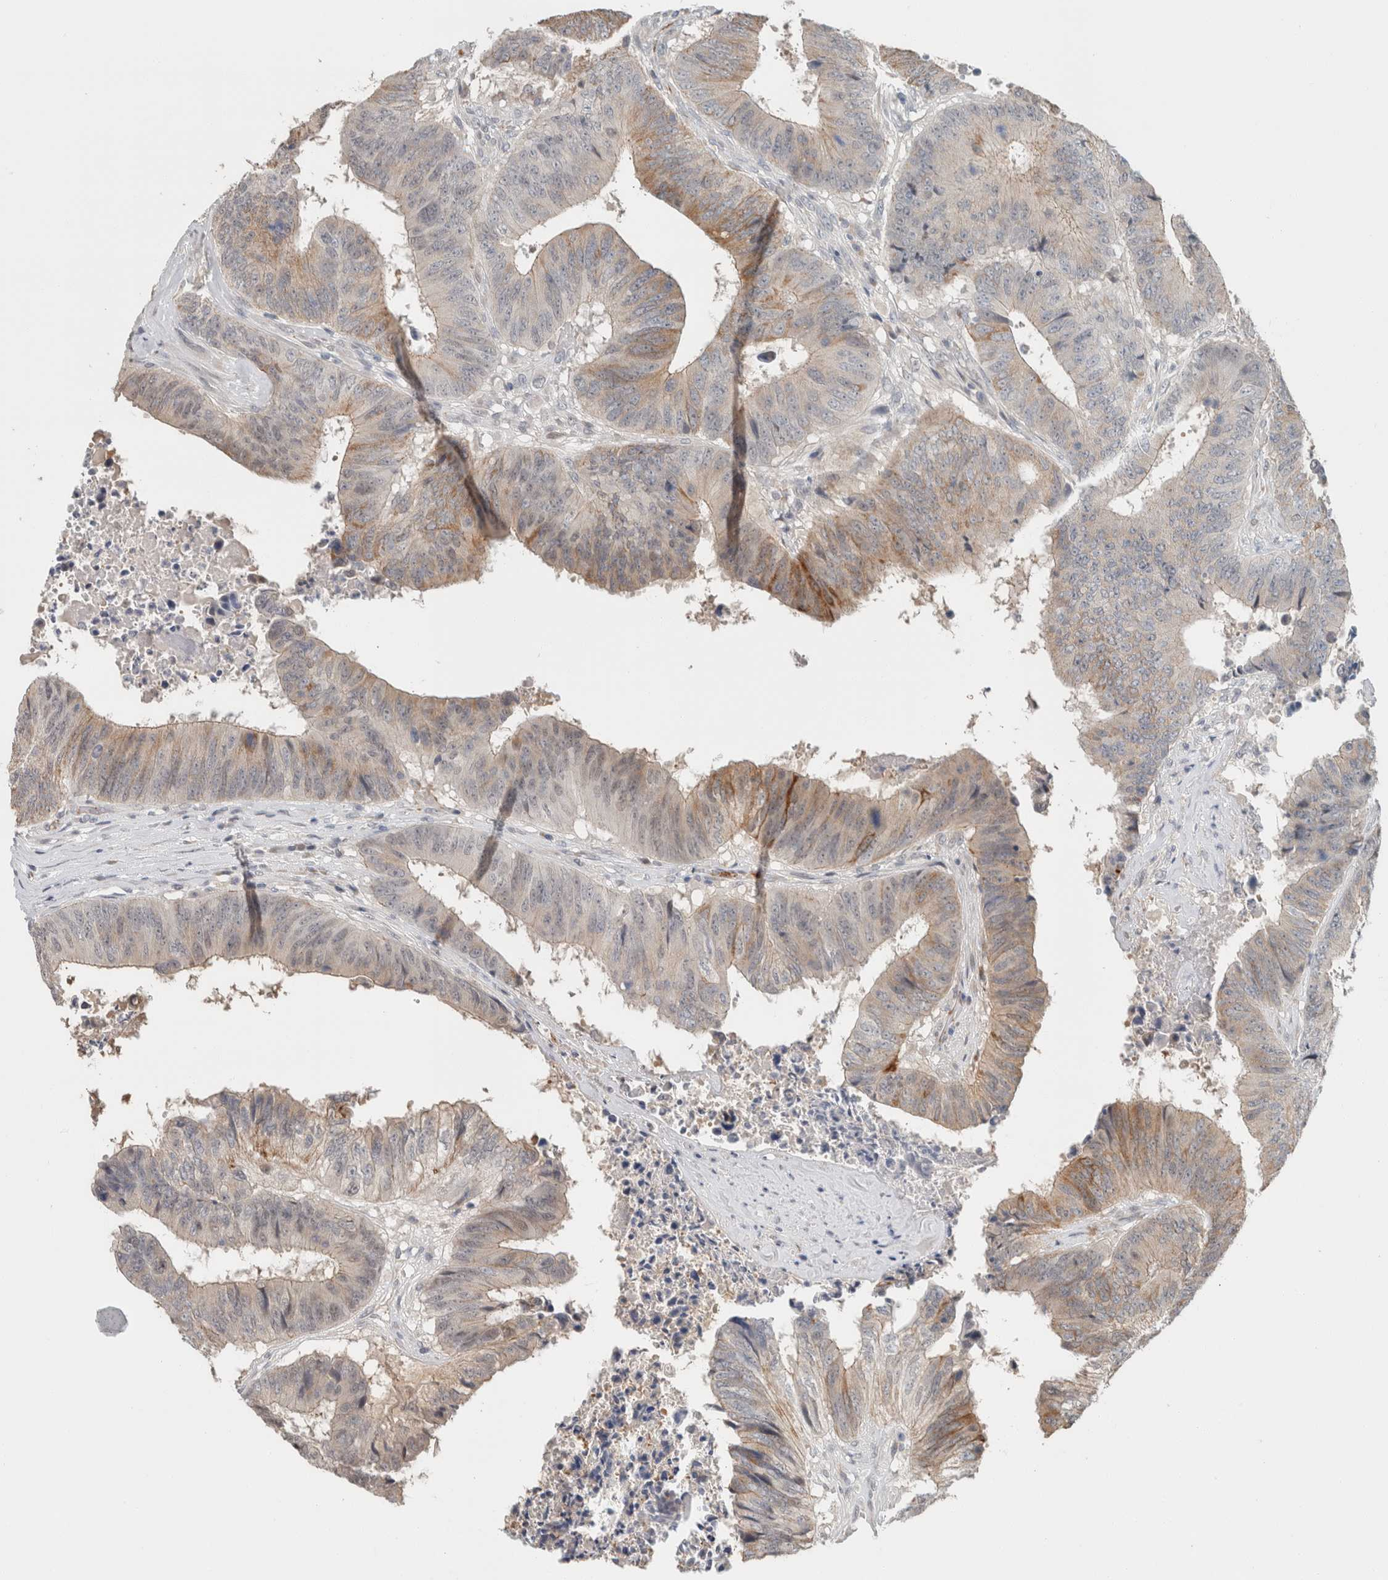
{"staining": {"intensity": "moderate", "quantity": "<25%", "location": "cytoplasmic/membranous"}, "tissue": "colorectal cancer", "cell_type": "Tumor cells", "image_type": "cancer", "snomed": [{"axis": "morphology", "description": "Adenocarcinoma, NOS"}, {"axis": "topography", "description": "Rectum"}], "caption": "The photomicrograph displays a brown stain indicating the presence of a protein in the cytoplasmic/membranous of tumor cells in colorectal adenocarcinoma. (DAB = brown stain, brightfield microscopy at high magnification).", "gene": "CRAT", "patient": {"sex": "male", "age": 72}}